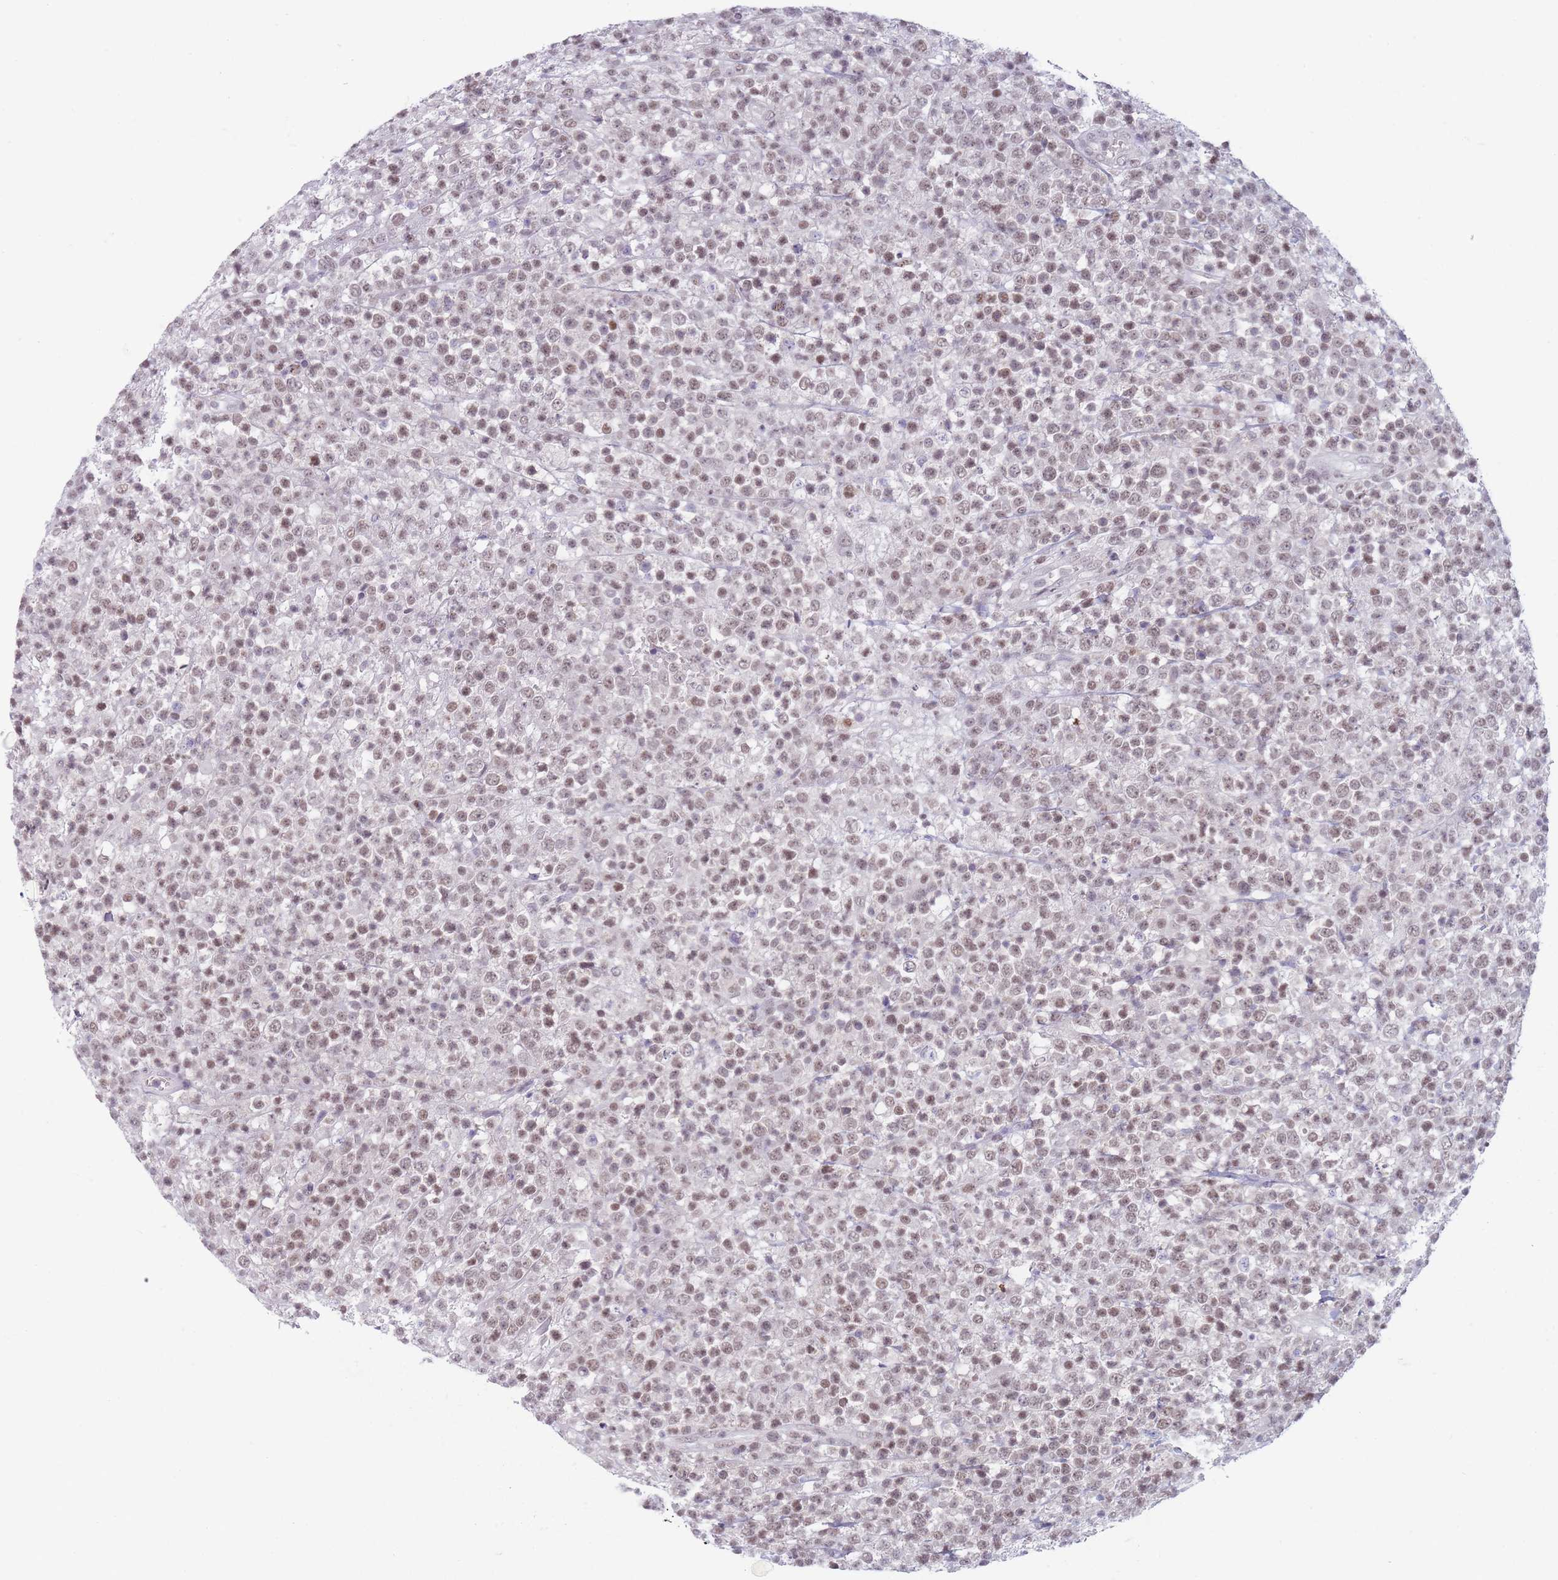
{"staining": {"intensity": "weak", "quantity": ">75%", "location": "nuclear"}, "tissue": "lymphoma", "cell_type": "Tumor cells", "image_type": "cancer", "snomed": [{"axis": "morphology", "description": "Malignant lymphoma, non-Hodgkin's type, High grade"}, {"axis": "topography", "description": "Colon"}], "caption": "Human malignant lymphoma, non-Hodgkin's type (high-grade) stained with a protein marker demonstrates weak staining in tumor cells.", "gene": "ARID3B", "patient": {"sex": "female", "age": 53}}